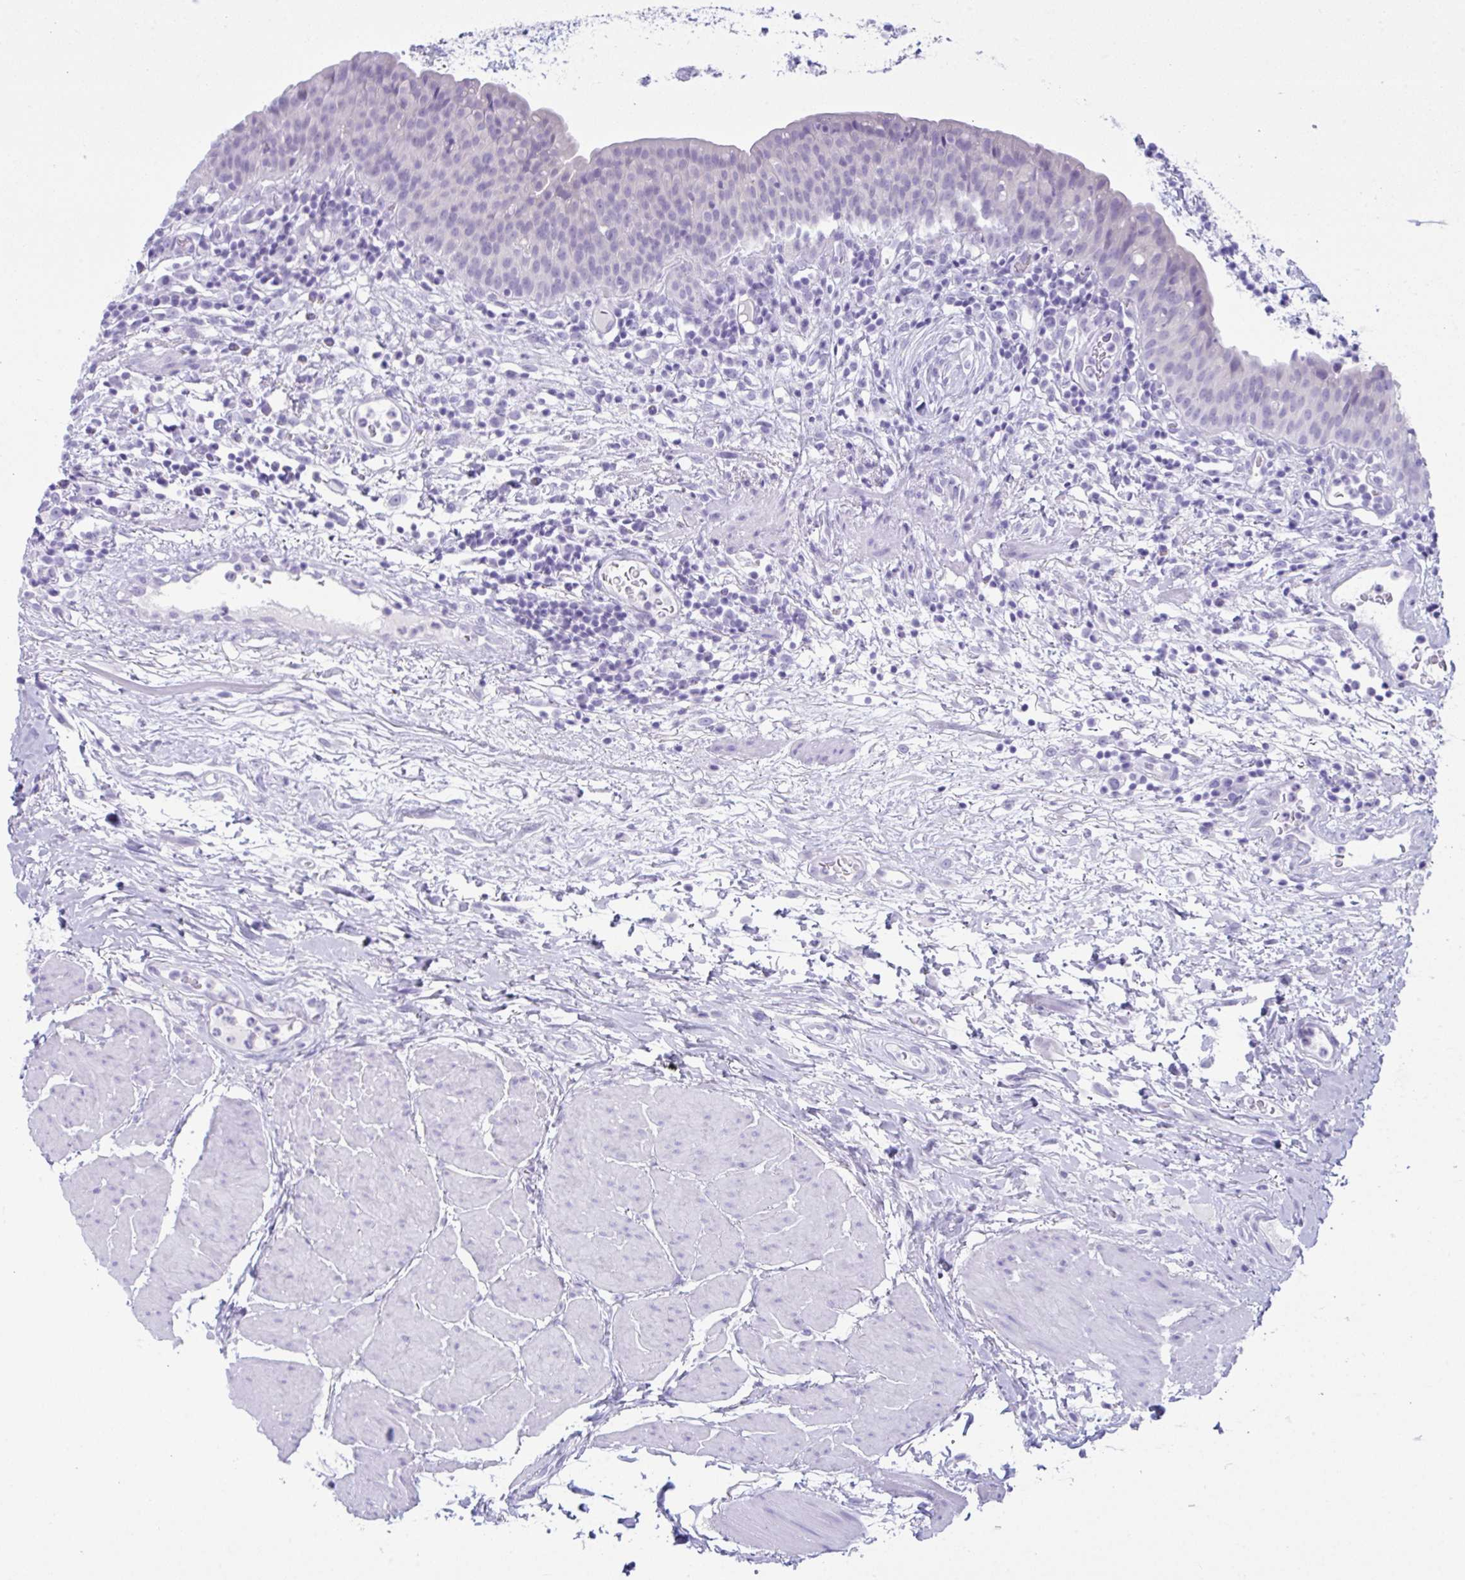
{"staining": {"intensity": "negative", "quantity": "none", "location": "none"}, "tissue": "urinary bladder", "cell_type": "Urothelial cells", "image_type": "normal", "snomed": [{"axis": "morphology", "description": "Normal tissue, NOS"}, {"axis": "morphology", "description": "Inflammation, NOS"}, {"axis": "topography", "description": "Urinary bladder"}], "caption": "A histopathology image of urinary bladder stained for a protein displays no brown staining in urothelial cells. (DAB (3,3'-diaminobenzidine) immunohistochemistry (IHC) with hematoxylin counter stain).", "gene": "PSCA", "patient": {"sex": "male", "age": 57}}